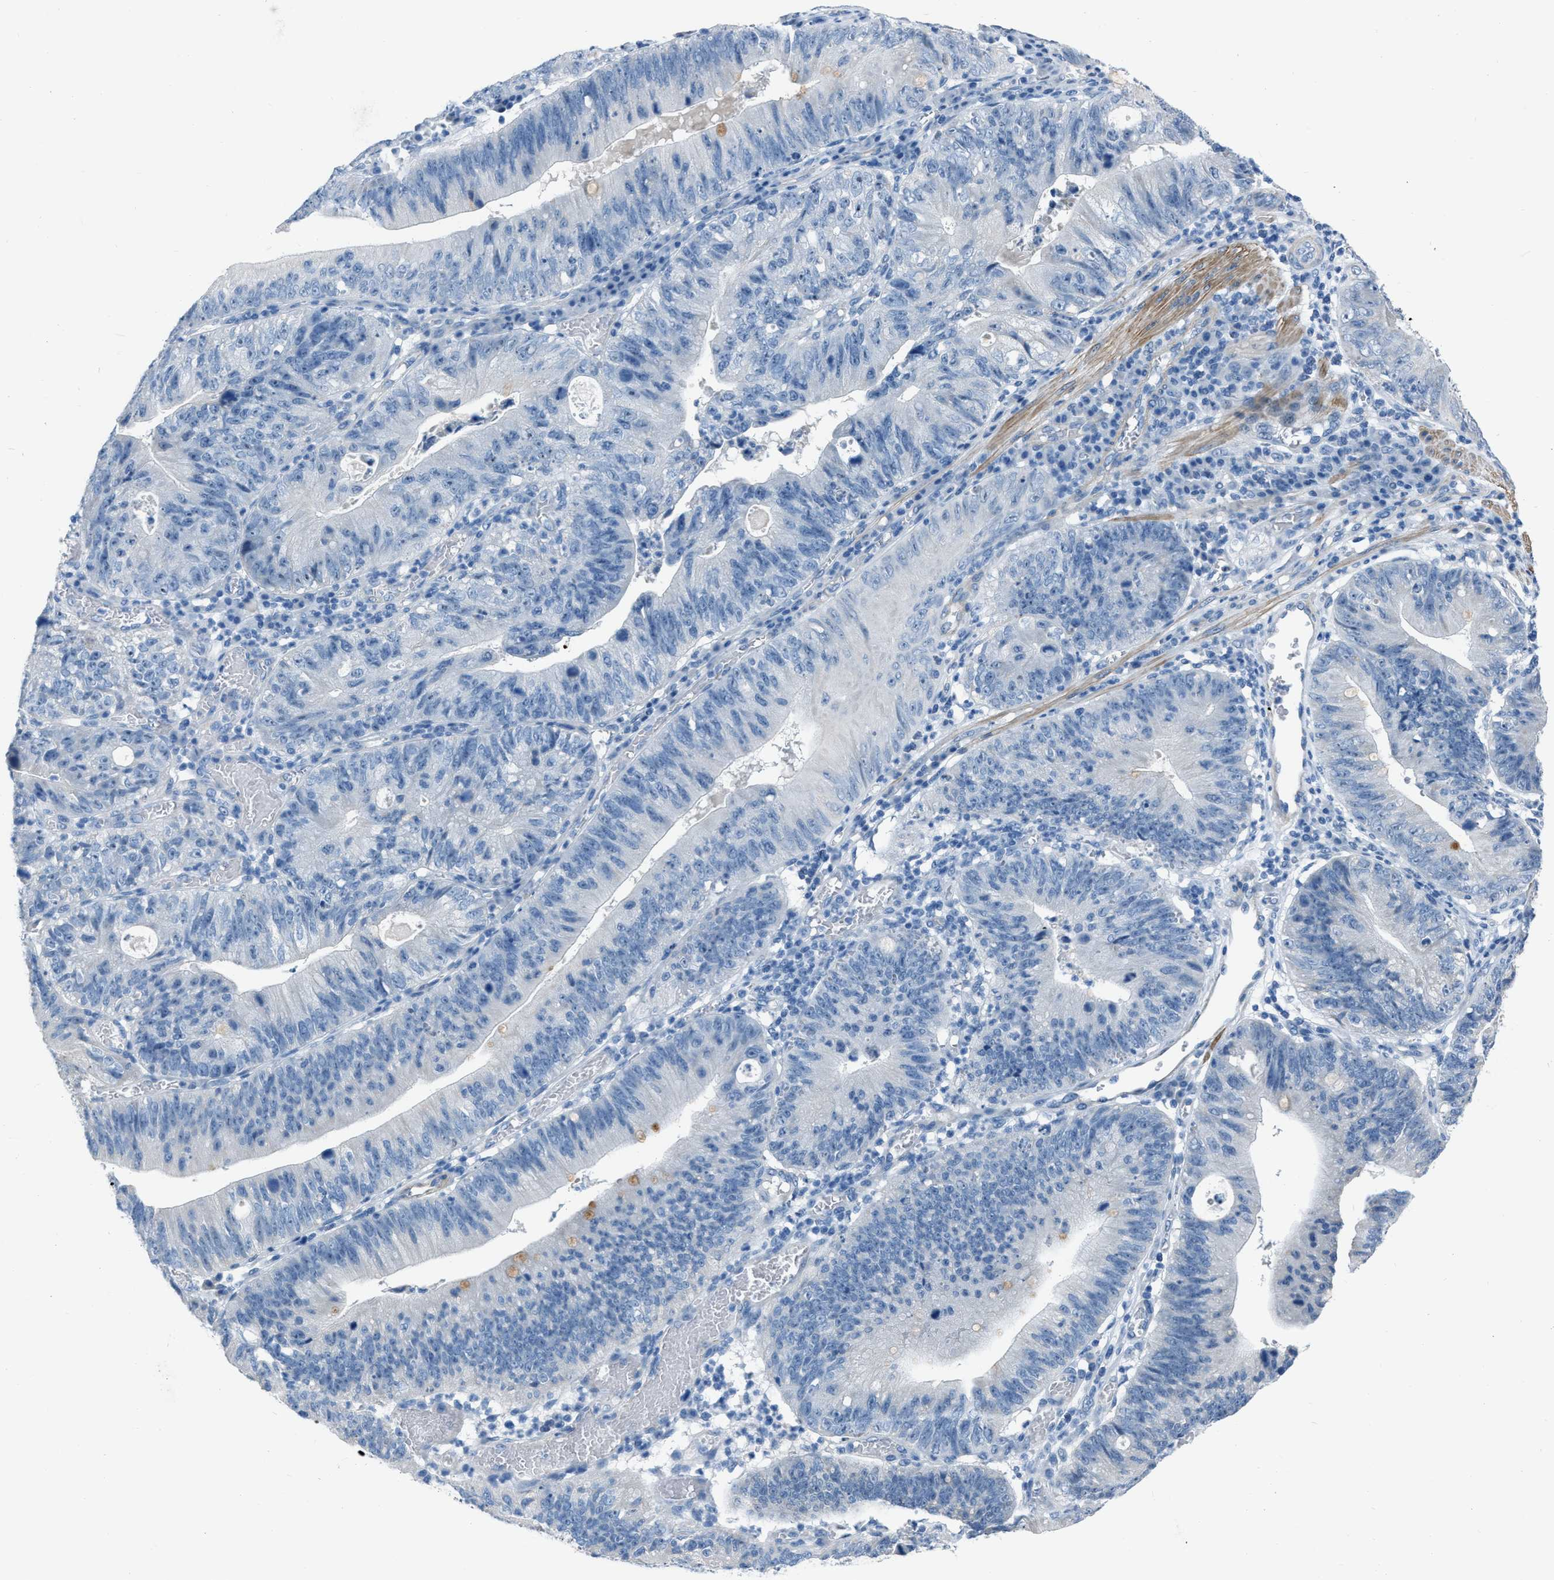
{"staining": {"intensity": "strong", "quantity": "<25%", "location": "cytoplasmic/membranous"}, "tissue": "stomach cancer", "cell_type": "Tumor cells", "image_type": "cancer", "snomed": [{"axis": "morphology", "description": "Adenocarcinoma, NOS"}, {"axis": "topography", "description": "Stomach"}], "caption": "Immunohistochemistry (IHC) (DAB) staining of human adenocarcinoma (stomach) reveals strong cytoplasmic/membranous protein expression in about <25% of tumor cells. Nuclei are stained in blue.", "gene": "SPATC1L", "patient": {"sex": "male", "age": 59}}